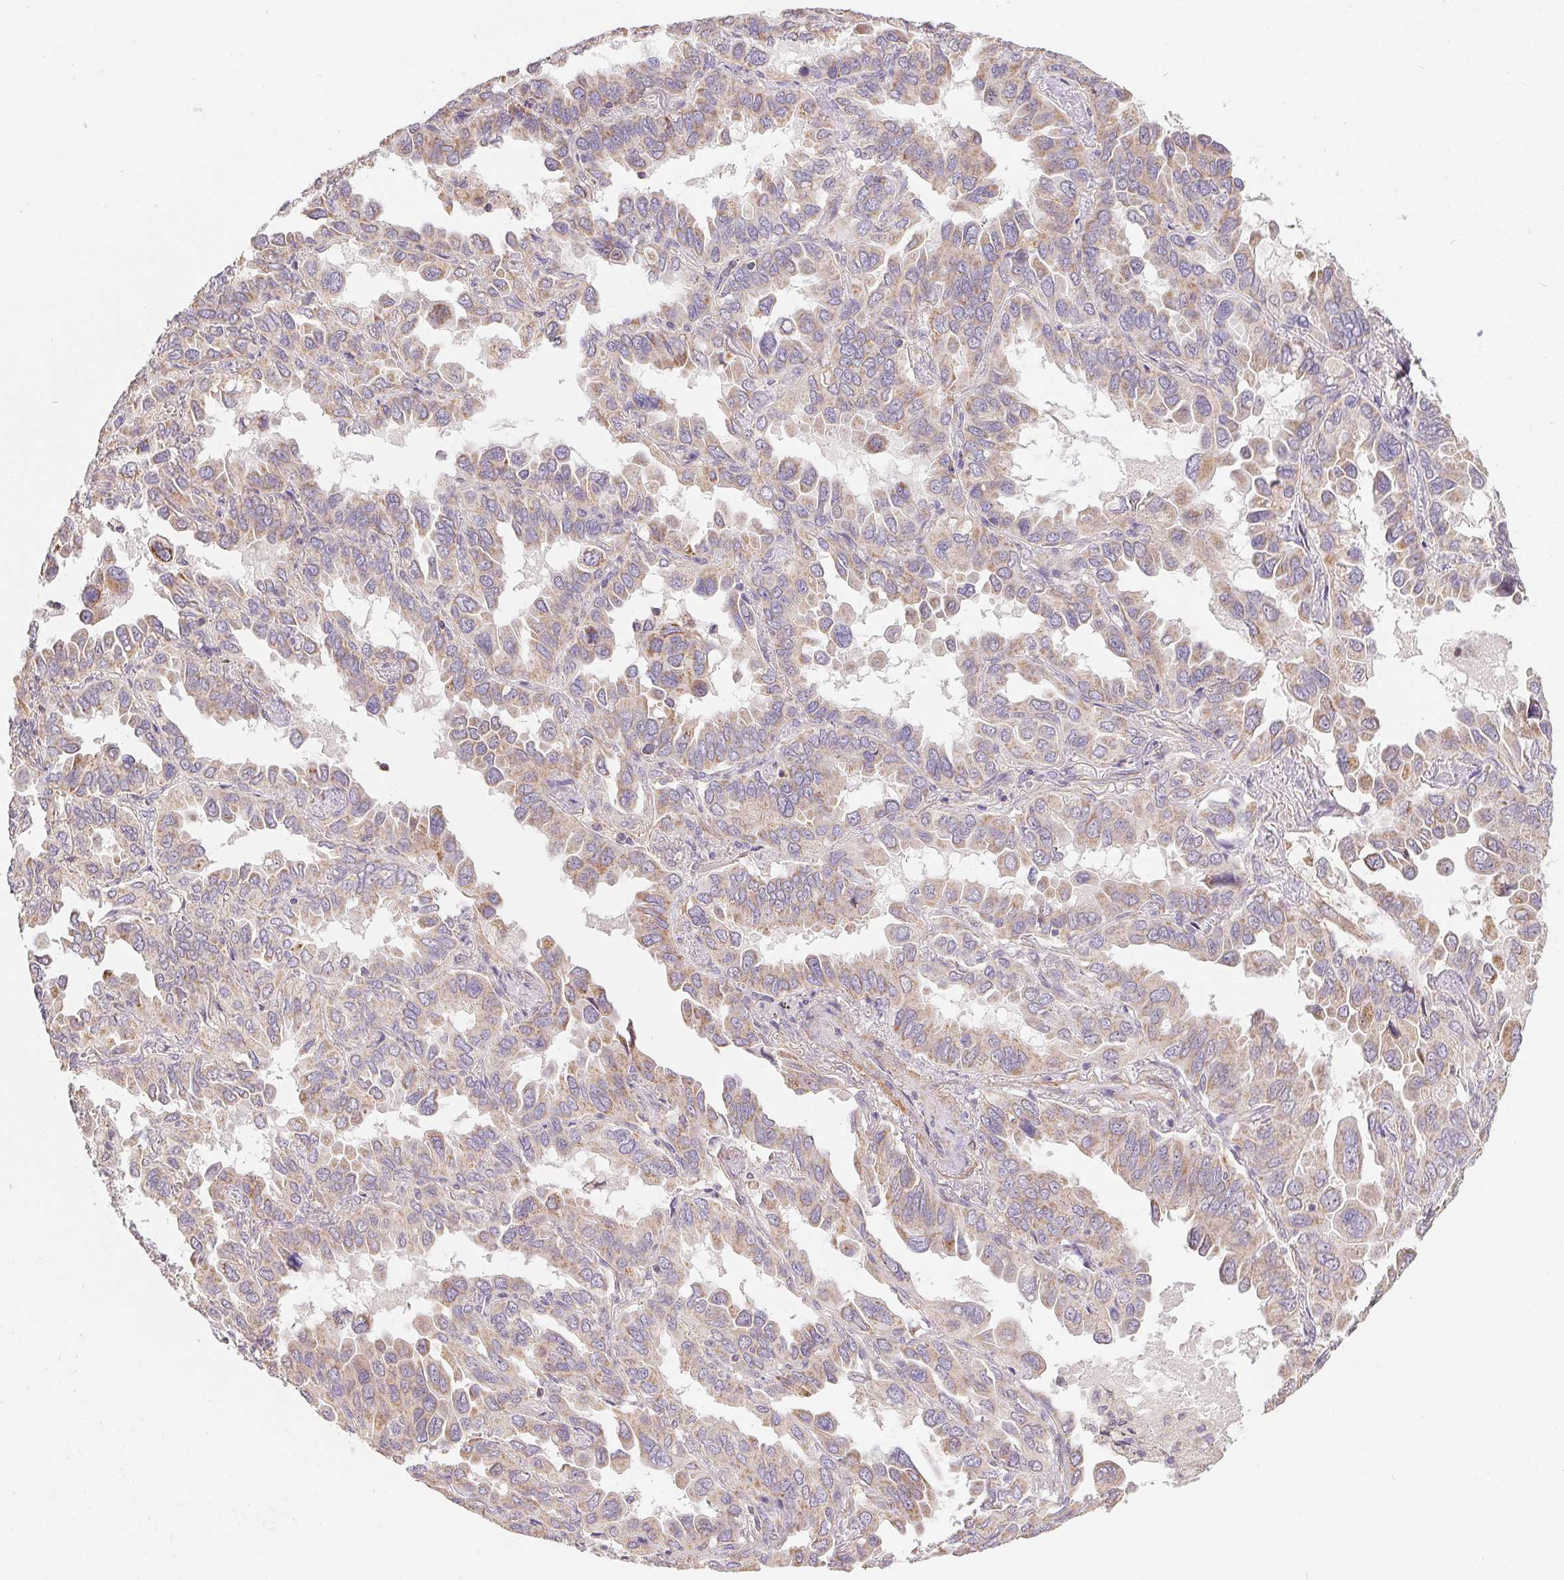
{"staining": {"intensity": "weak", "quantity": "25%-75%", "location": "cytoplasmic/membranous"}, "tissue": "lung cancer", "cell_type": "Tumor cells", "image_type": "cancer", "snomed": [{"axis": "morphology", "description": "Adenocarcinoma, NOS"}, {"axis": "topography", "description": "Lung"}], "caption": "Protein expression analysis of human adenocarcinoma (lung) reveals weak cytoplasmic/membranous positivity in approximately 25%-75% of tumor cells. (Stains: DAB in brown, nuclei in blue, Microscopy: brightfield microscopy at high magnification).", "gene": "REV3L", "patient": {"sex": "male", "age": 64}}